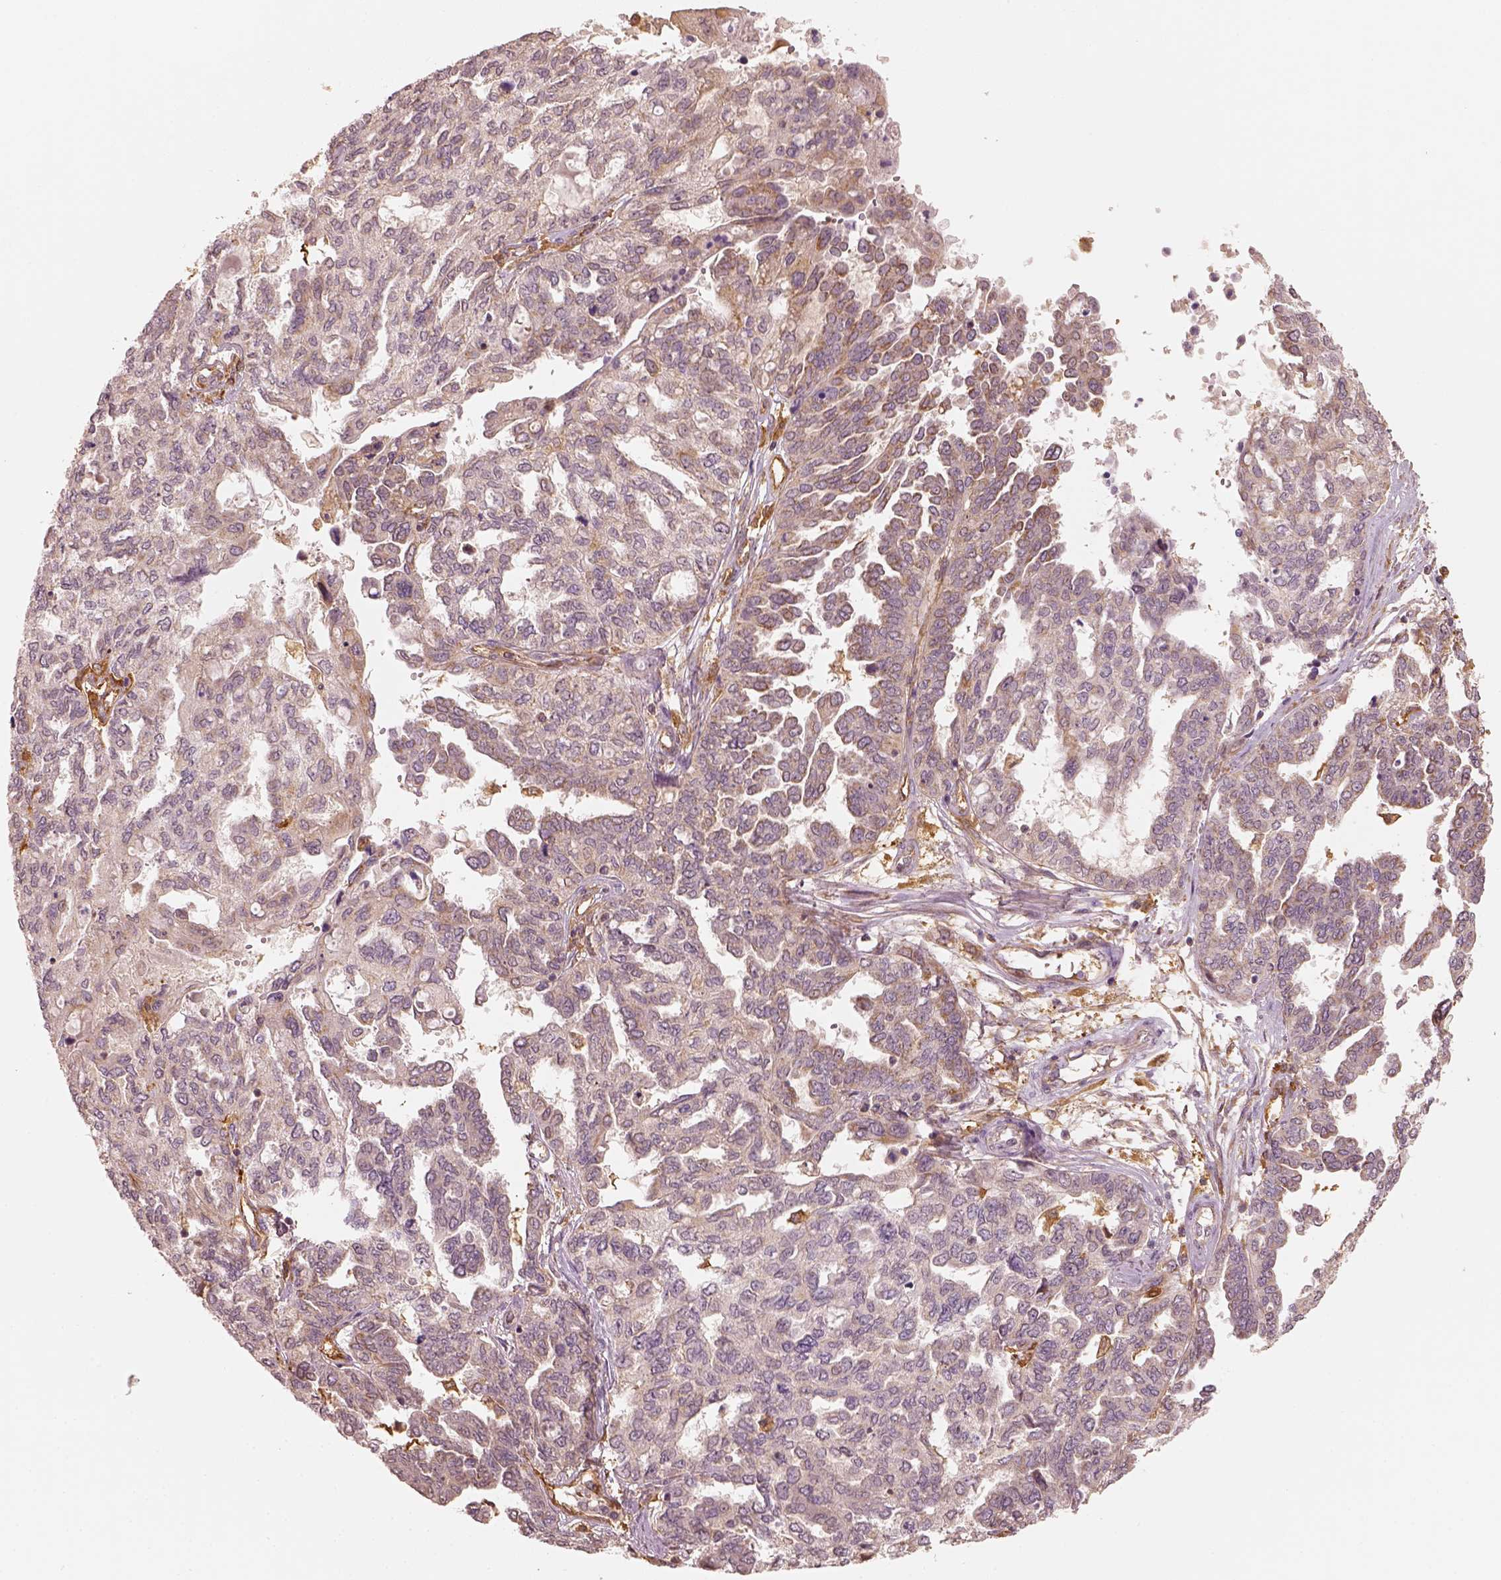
{"staining": {"intensity": "moderate", "quantity": "25%-75%", "location": "cytoplasmic/membranous"}, "tissue": "ovarian cancer", "cell_type": "Tumor cells", "image_type": "cancer", "snomed": [{"axis": "morphology", "description": "Cystadenocarcinoma, serous, NOS"}, {"axis": "topography", "description": "Ovary"}], "caption": "Moderate cytoplasmic/membranous expression for a protein is present in about 25%-75% of tumor cells of ovarian cancer (serous cystadenocarcinoma) using IHC.", "gene": "FSCN1", "patient": {"sex": "female", "age": 53}}